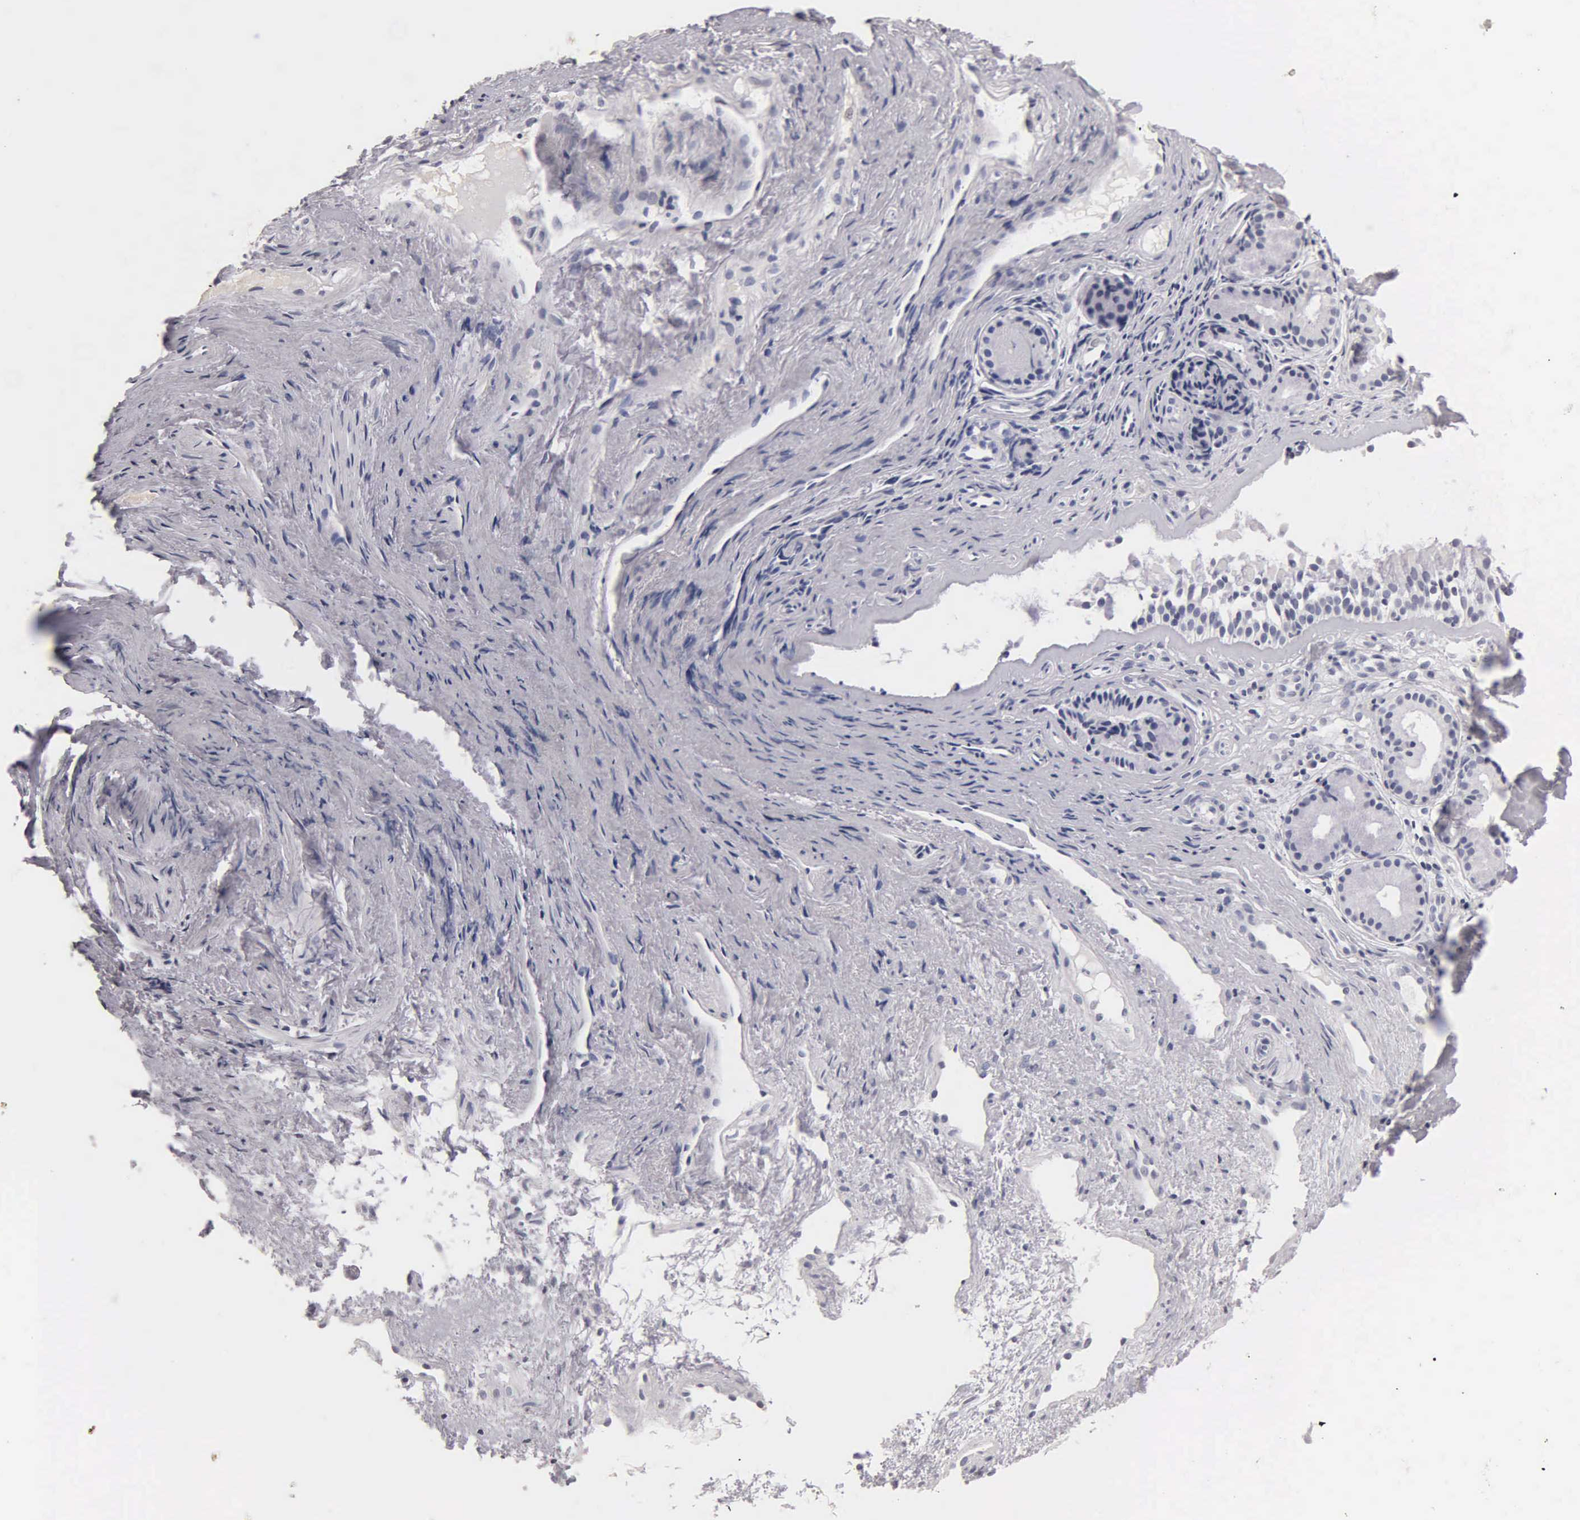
{"staining": {"intensity": "negative", "quantity": "none", "location": "none"}, "tissue": "nasopharynx", "cell_type": "Respiratory epithelial cells", "image_type": "normal", "snomed": [{"axis": "morphology", "description": "Normal tissue, NOS"}, {"axis": "topography", "description": "Nasopharynx"}], "caption": "Micrograph shows no significant protein staining in respiratory epithelial cells of benign nasopharynx. (DAB (3,3'-diaminobenzidine) immunohistochemistry (IHC) visualized using brightfield microscopy, high magnification).", "gene": "SST", "patient": {"sex": "female", "age": 78}}